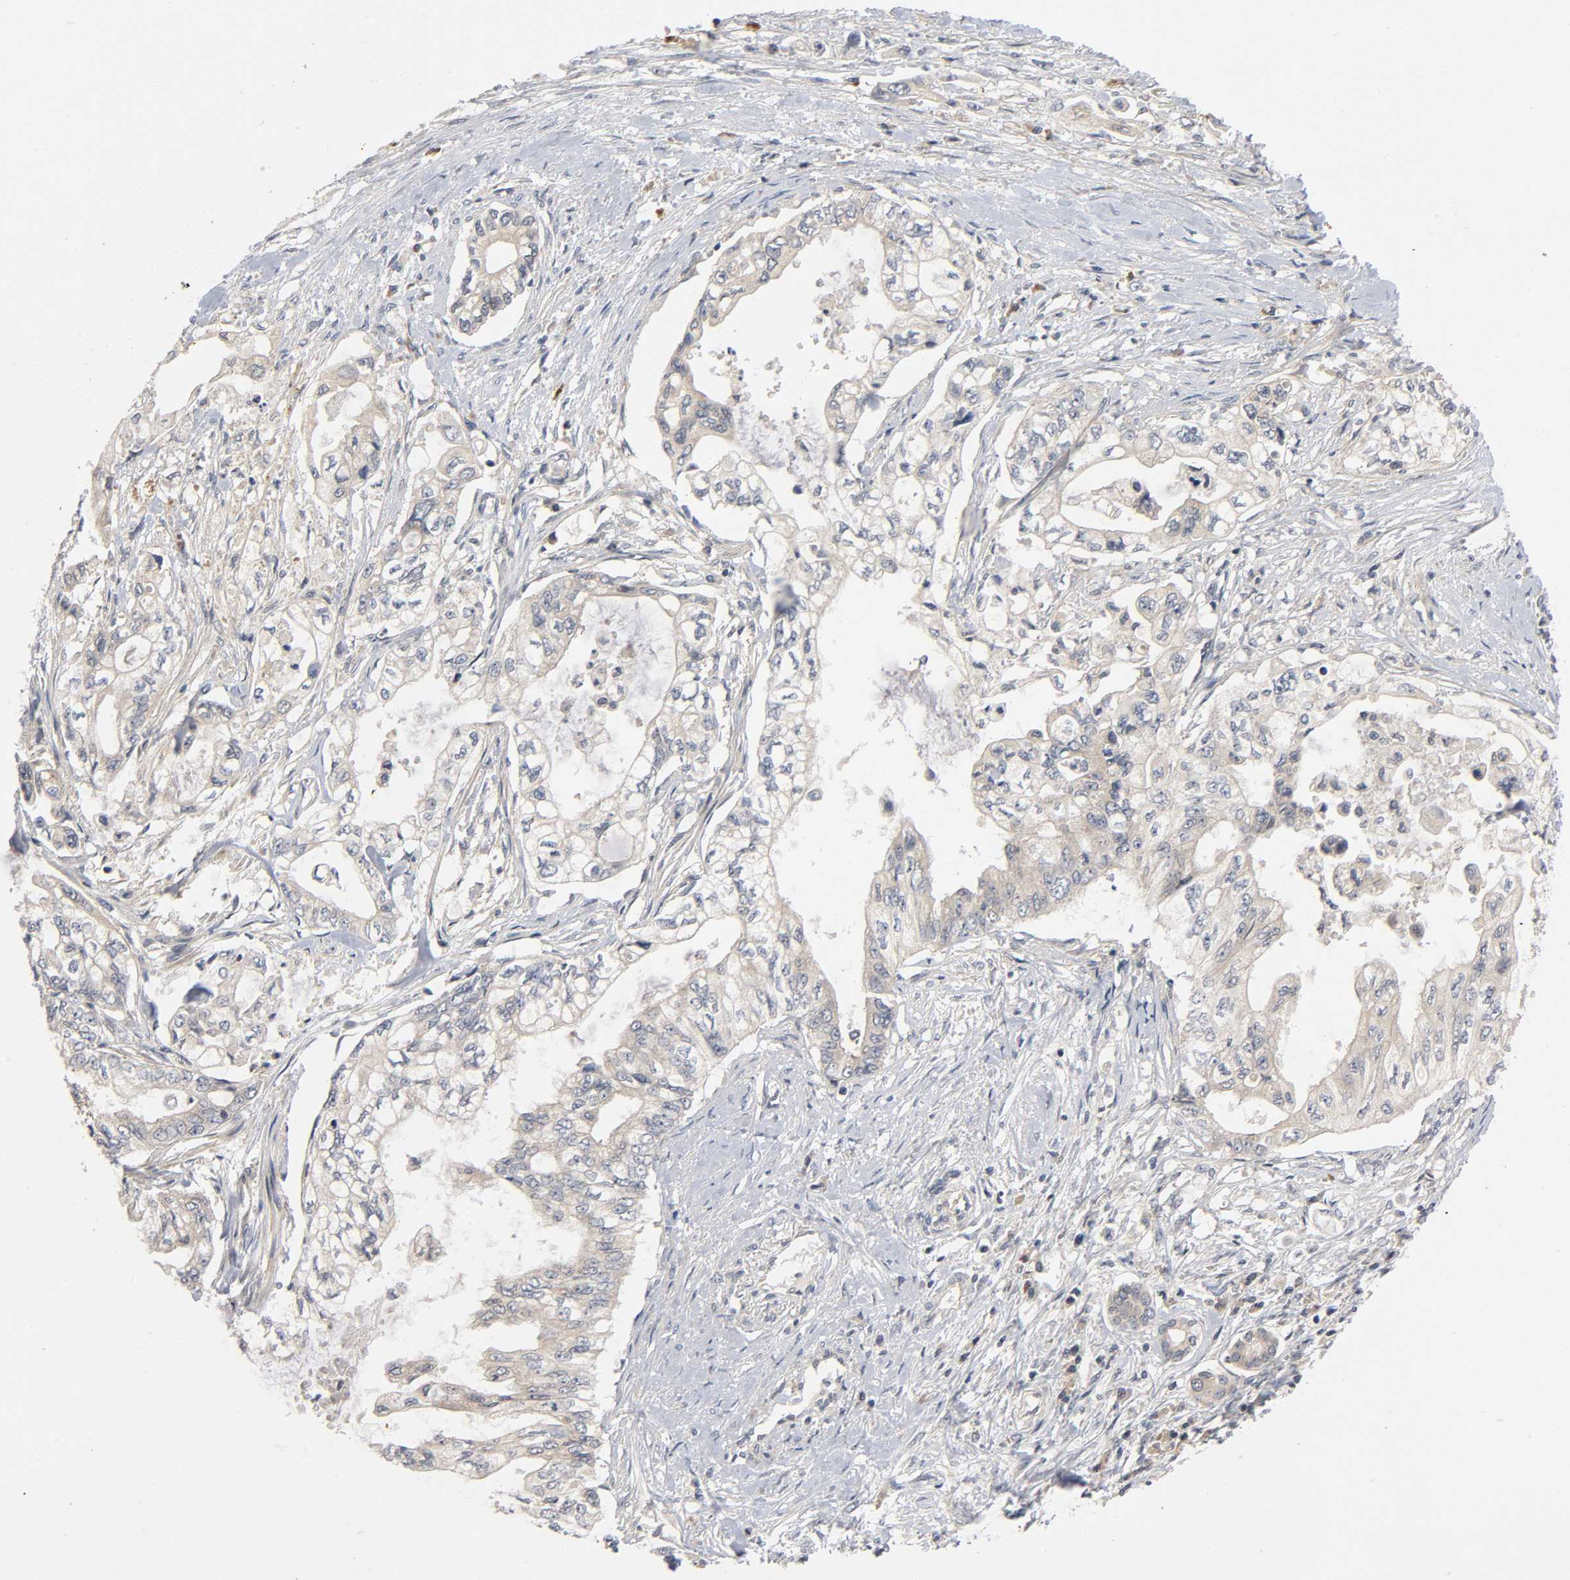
{"staining": {"intensity": "weak", "quantity": ">75%", "location": "cytoplasmic/membranous"}, "tissue": "pancreatic cancer", "cell_type": "Tumor cells", "image_type": "cancer", "snomed": [{"axis": "morphology", "description": "Normal tissue, NOS"}, {"axis": "topography", "description": "Pancreas"}], "caption": "High-power microscopy captured an IHC histopathology image of pancreatic cancer, revealing weak cytoplasmic/membranous staining in approximately >75% of tumor cells.", "gene": "MAPK8", "patient": {"sex": "male", "age": 42}}